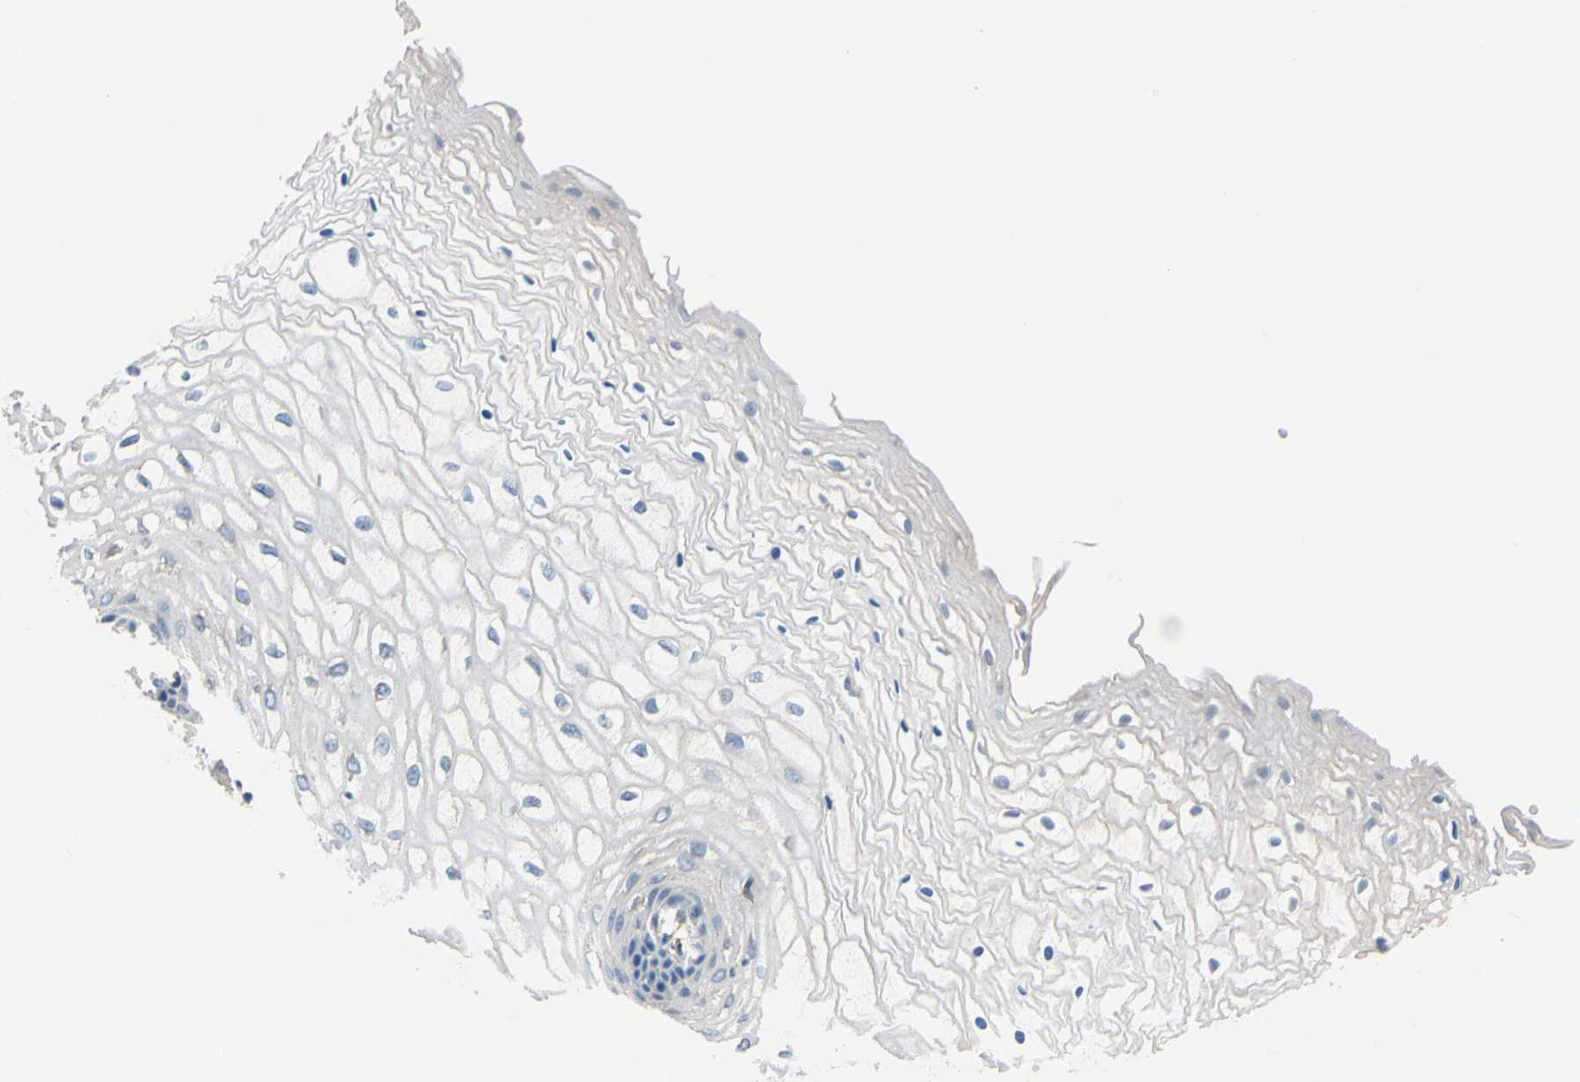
{"staining": {"intensity": "negative", "quantity": "none", "location": "none"}, "tissue": "vagina", "cell_type": "Squamous epithelial cells", "image_type": "normal", "snomed": [{"axis": "morphology", "description": "Normal tissue, NOS"}, {"axis": "topography", "description": "Vagina"}], "caption": "Immunohistochemistry (IHC) image of unremarkable vagina stained for a protein (brown), which demonstrates no staining in squamous epithelial cells.", "gene": "PRKAR2B", "patient": {"sex": "female", "age": 34}}